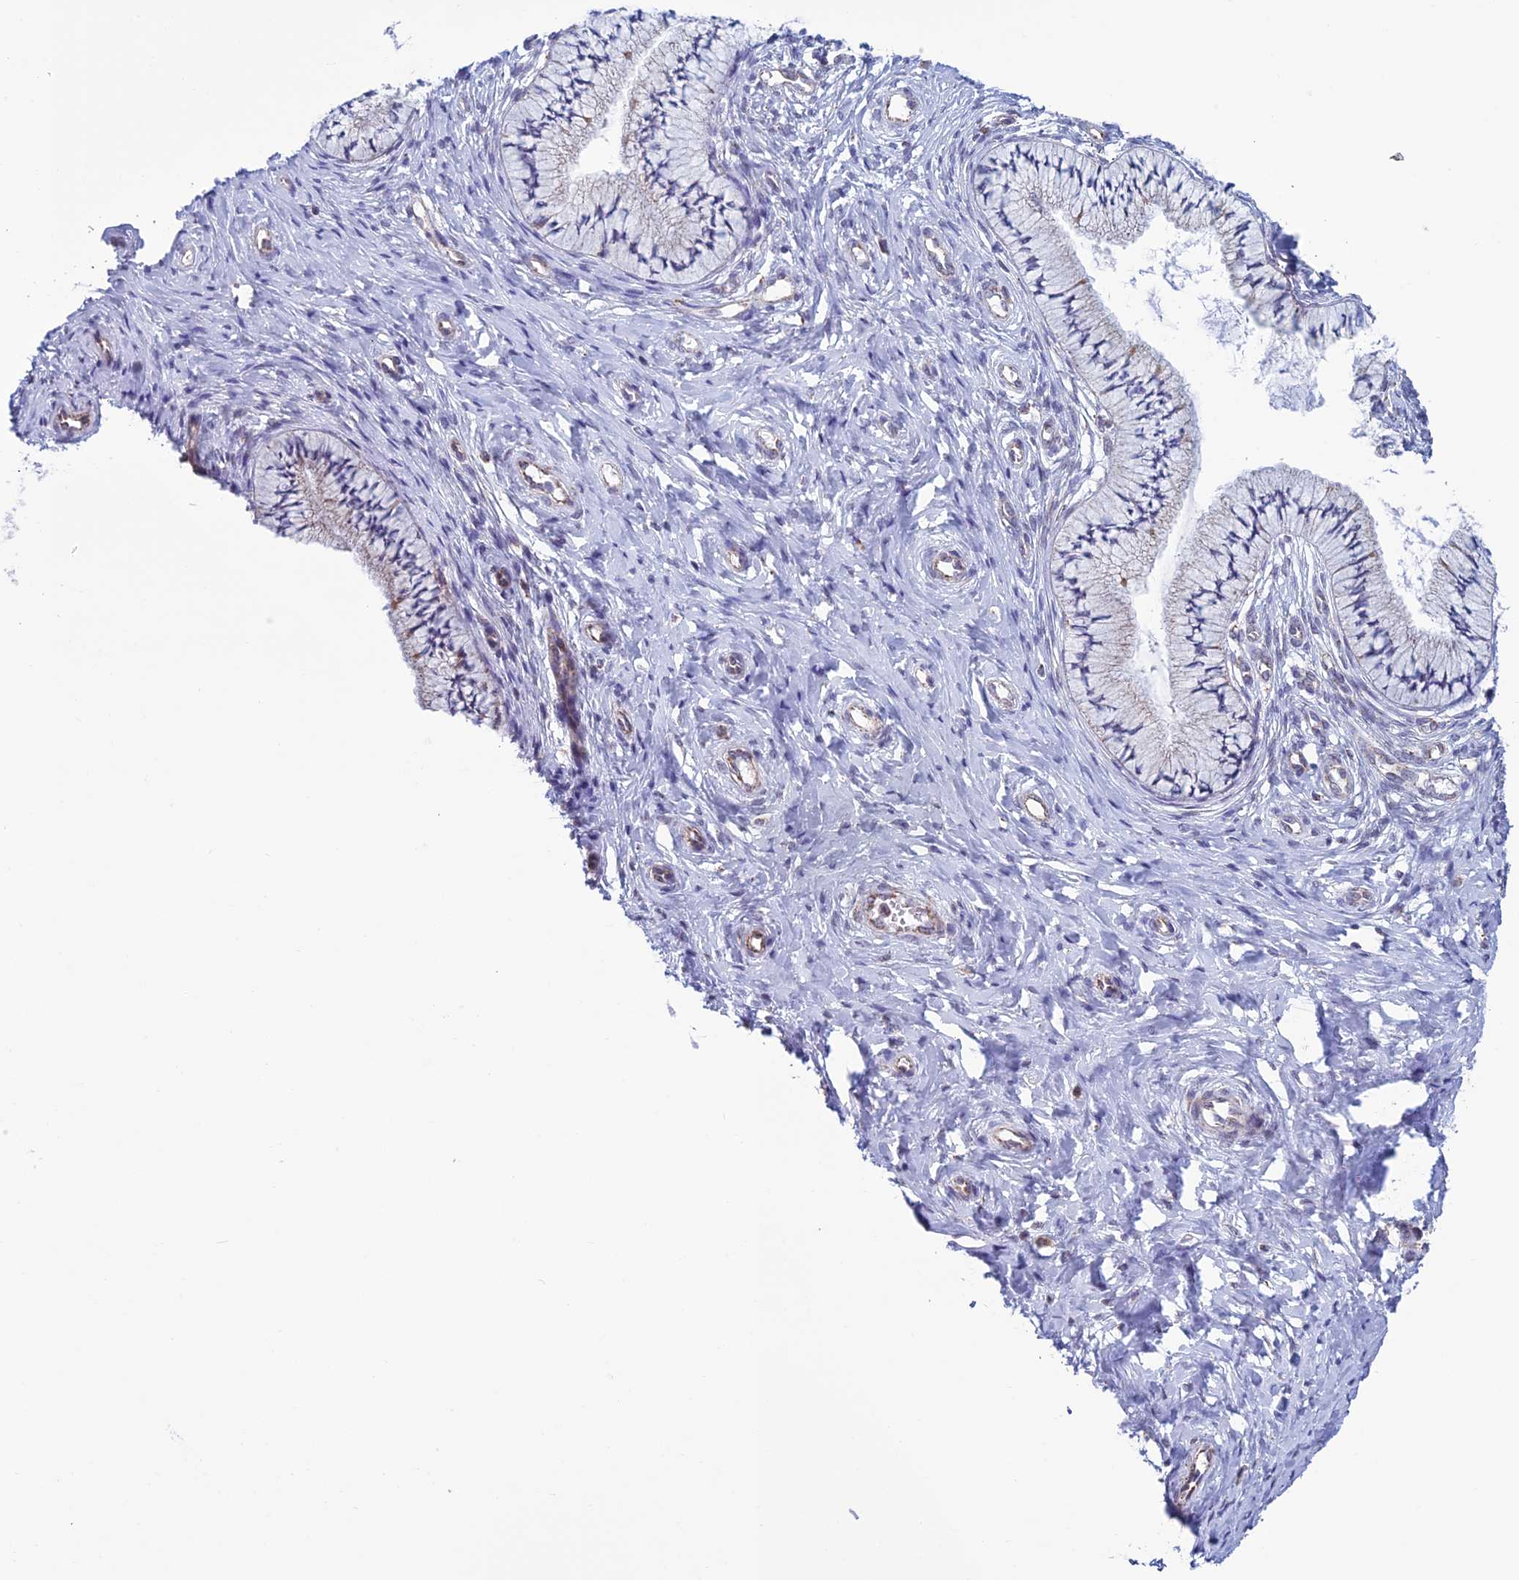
{"staining": {"intensity": "weak", "quantity": "<25%", "location": "cytoplasmic/membranous"}, "tissue": "cervix", "cell_type": "Glandular cells", "image_type": "normal", "snomed": [{"axis": "morphology", "description": "Normal tissue, NOS"}, {"axis": "topography", "description": "Cervix"}], "caption": "Immunohistochemistry of benign human cervix displays no expression in glandular cells. (DAB immunohistochemistry (IHC) with hematoxylin counter stain).", "gene": "ZNG1A", "patient": {"sex": "female", "age": 36}}